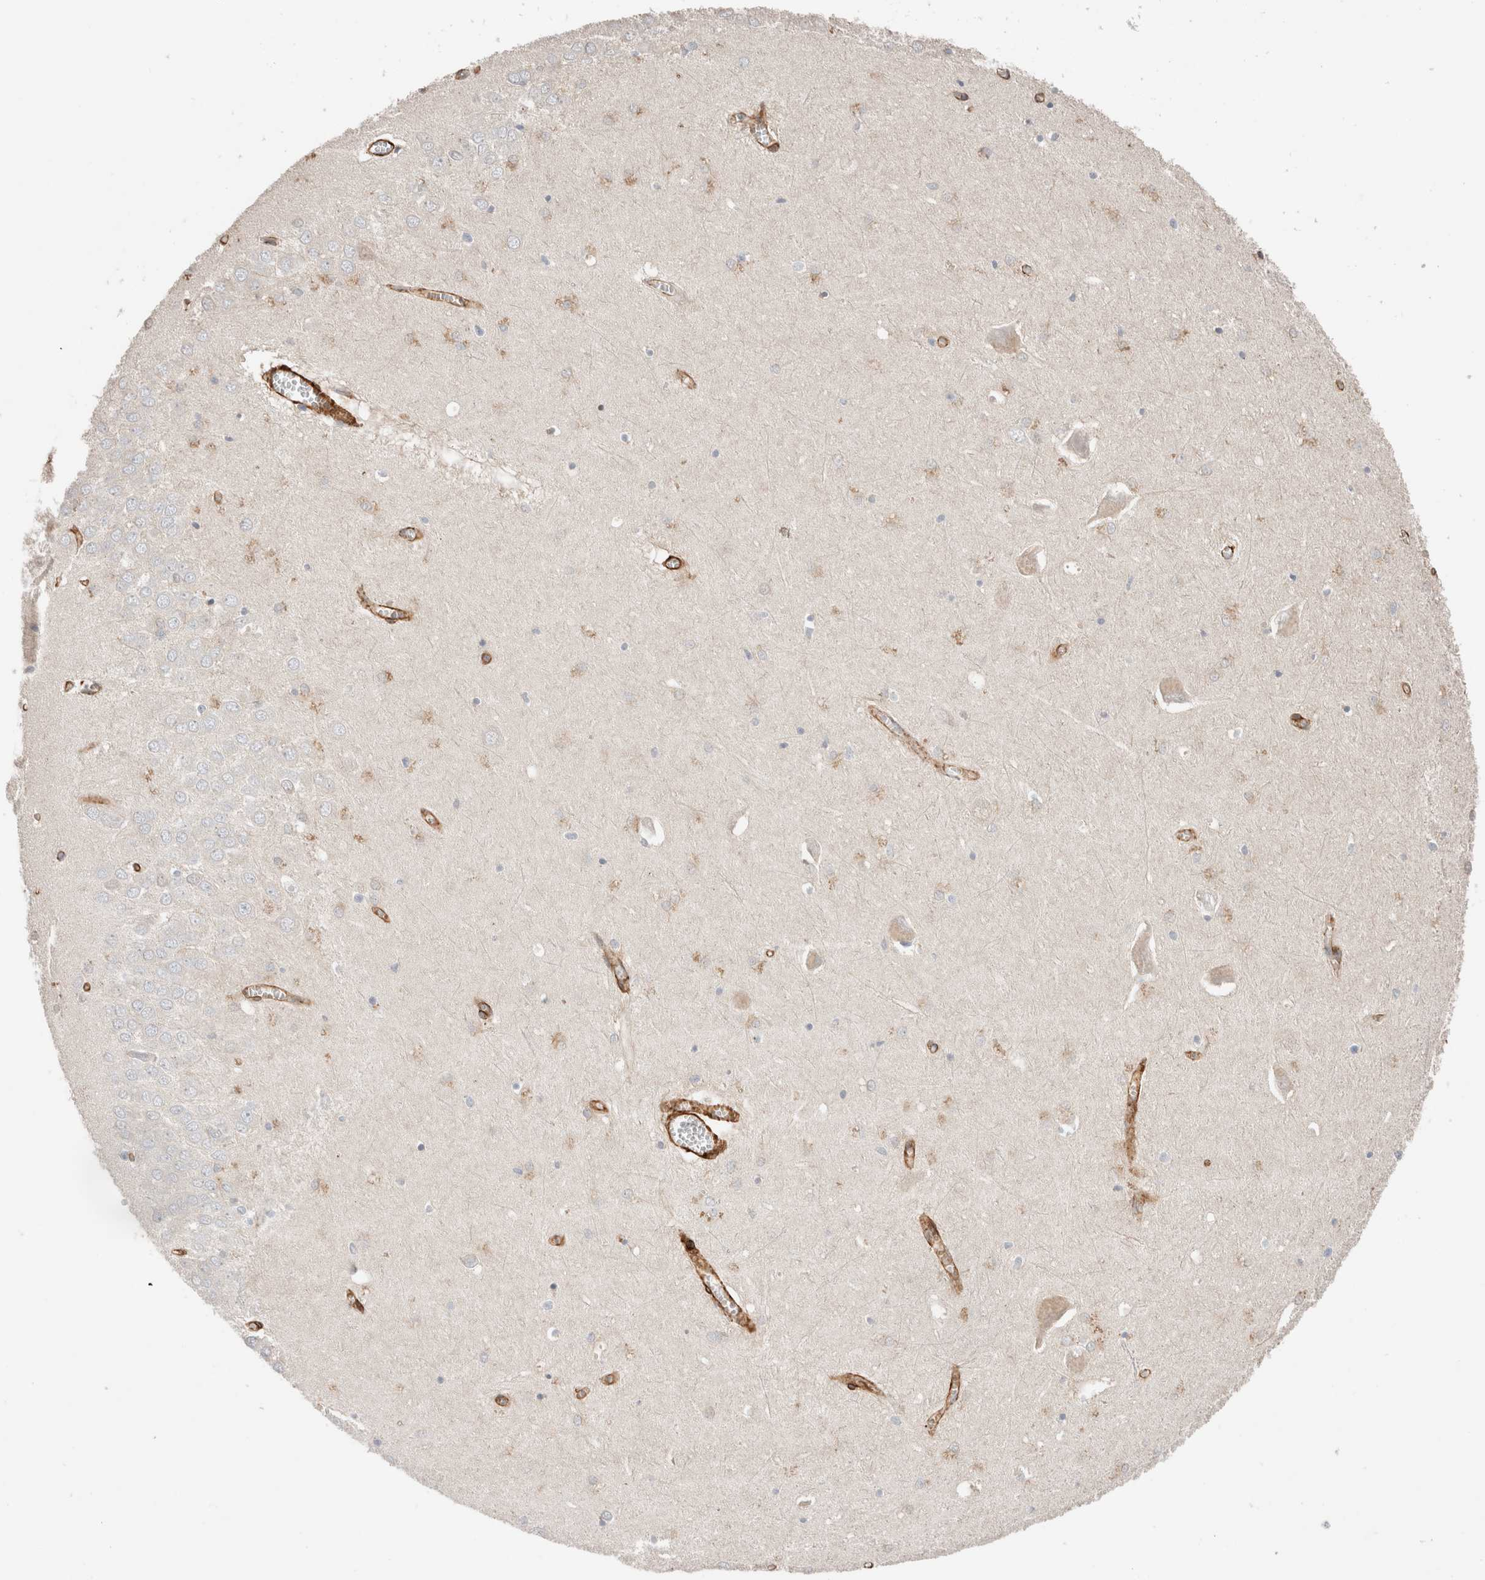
{"staining": {"intensity": "negative", "quantity": "none", "location": "none"}, "tissue": "hippocampus", "cell_type": "Glial cells", "image_type": "normal", "snomed": [{"axis": "morphology", "description": "Normal tissue, NOS"}, {"axis": "topography", "description": "Hippocampus"}], "caption": "Protein analysis of unremarkable hippocampus shows no significant staining in glial cells.", "gene": "RAB32", "patient": {"sex": "male", "age": 70}}